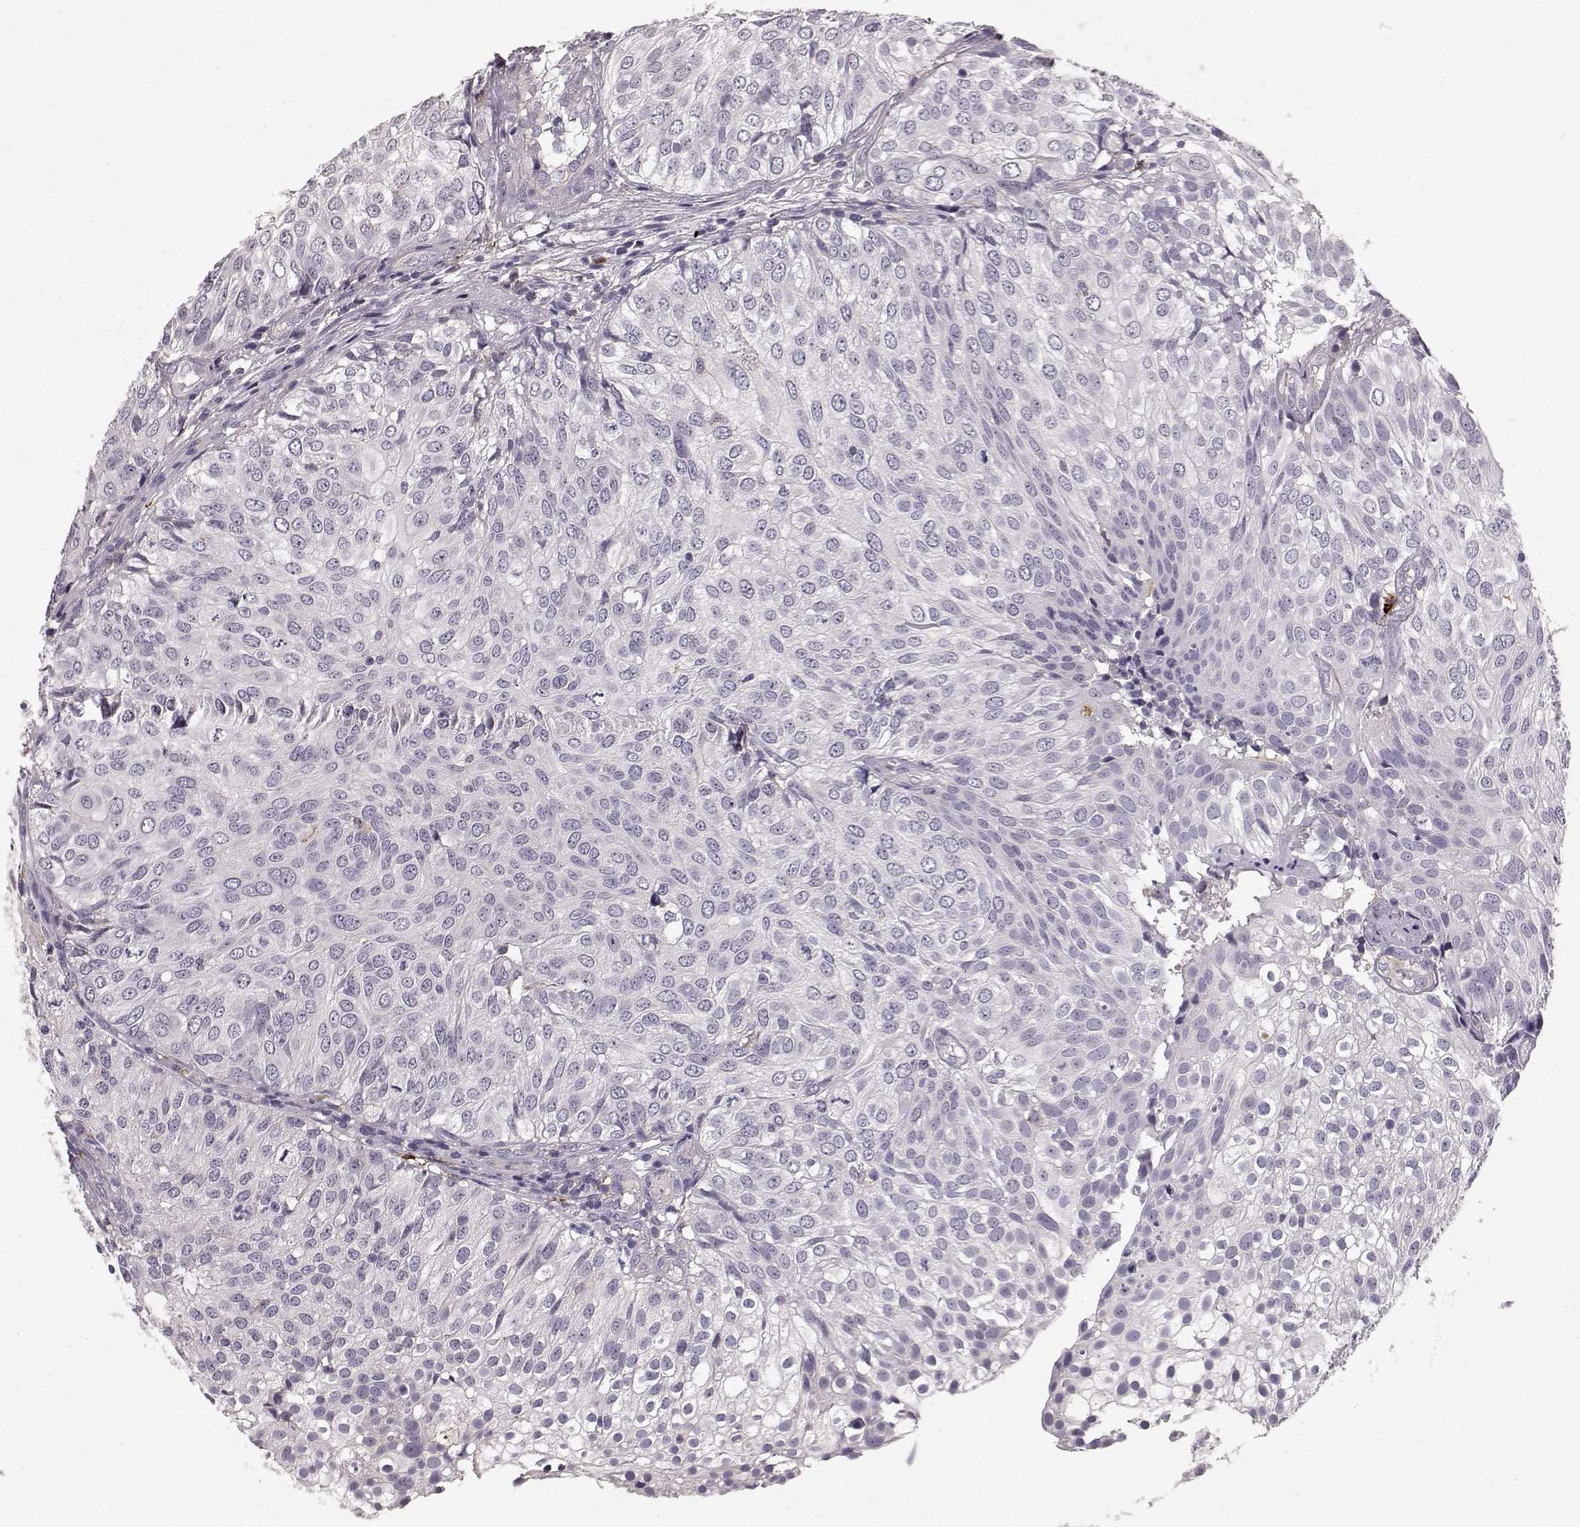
{"staining": {"intensity": "negative", "quantity": "none", "location": "none"}, "tissue": "urothelial cancer", "cell_type": "Tumor cells", "image_type": "cancer", "snomed": [{"axis": "morphology", "description": "Urothelial carcinoma, High grade"}, {"axis": "topography", "description": "Urinary bladder"}], "caption": "Tumor cells show no significant expression in high-grade urothelial carcinoma. (Immunohistochemistry (ihc), brightfield microscopy, high magnification).", "gene": "CCNF", "patient": {"sex": "female", "age": 79}}